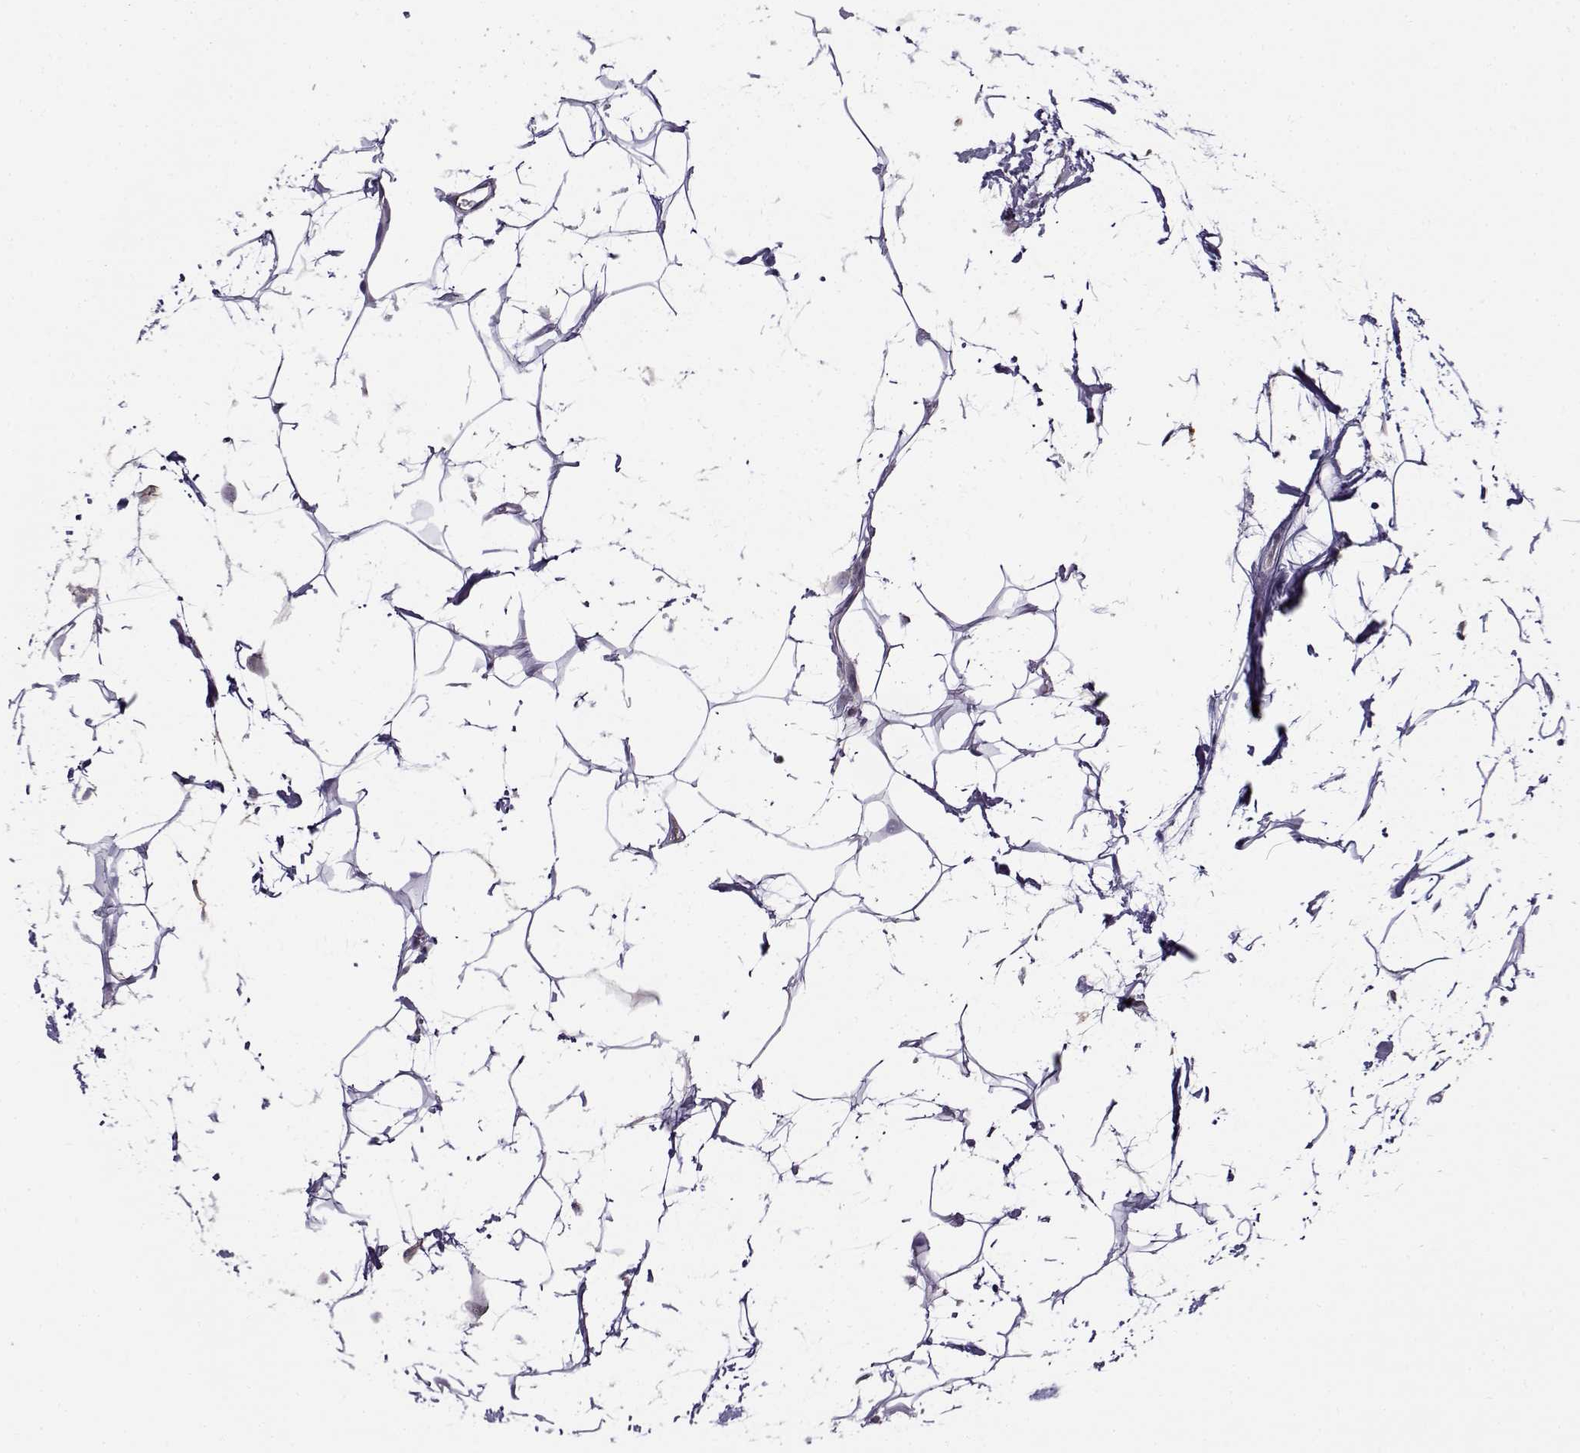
{"staining": {"intensity": "negative", "quantity": "none", "location": "none"}, "tissue": "breast cancer", "cell_type": "Tumor cells", "image_type": "cancer", "snomed": [{"axis": "morphology", "description": "Normal tissue, NOS"}, {"axis": "morphology", "description": "Duct carcinoma"}, {"axis": "topography", "description": "Breast"}], "caption": "Photomicrograph shows no significant protein expression in tumor cells of breast cancer.", "gene": "BACH1", "patient": {"sex": "female", "age": 40}}